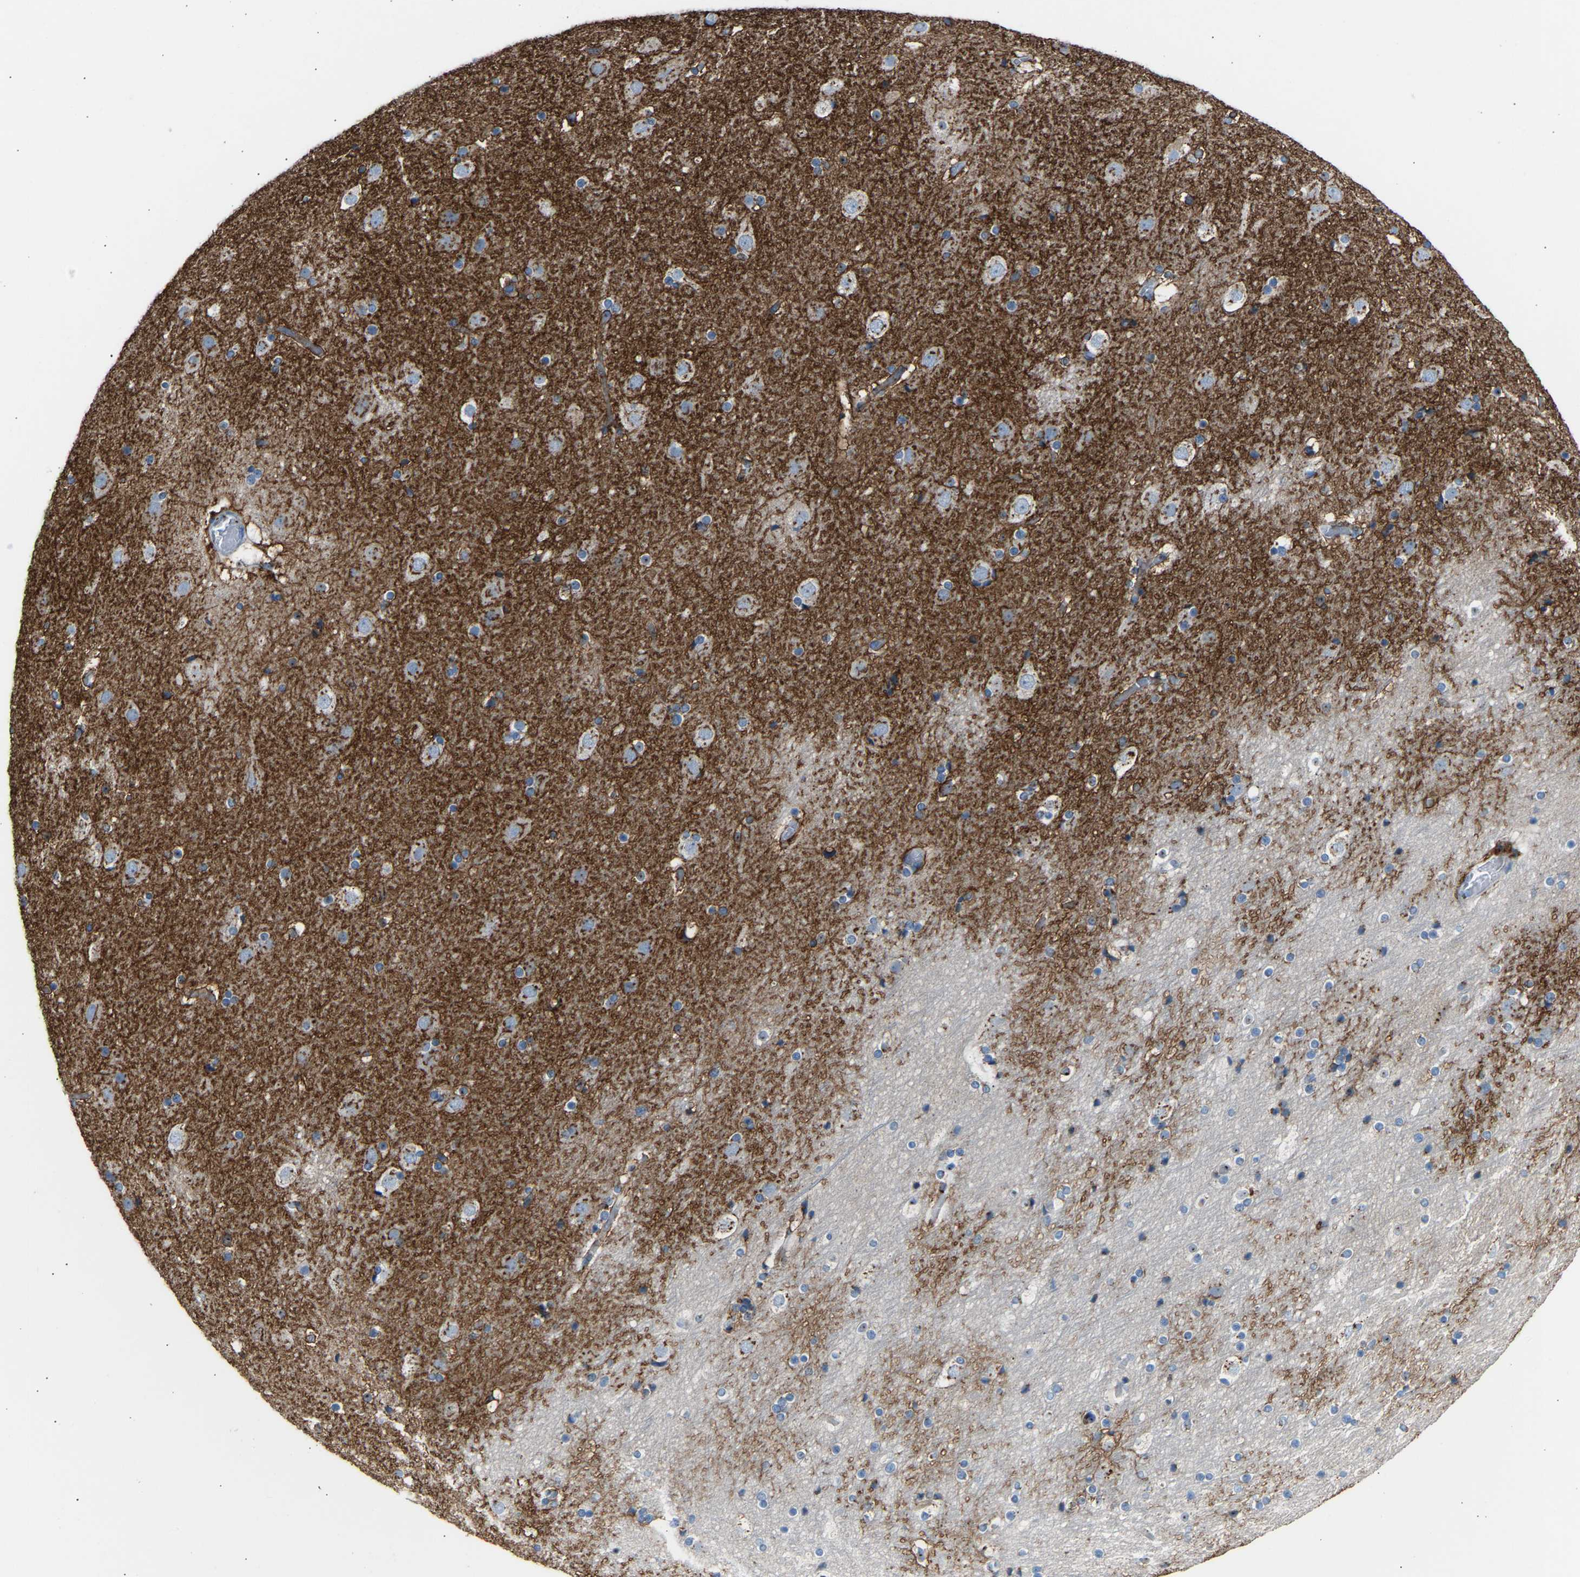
{"staining": {"intensity": "moderate", "quantity": ">75%", "location": "cytoplasmic/membranous"}, "tissue": "cerebral cortex", "cell_type": "Endothelial cells", "image_type": "normal", "snomed": [{"axis": "morphology", "description": "Normal tissue, NOS"}, {"axis": "topography", "description": "Cerebral cortex"}], "caption": "Protein expression analysis of benign human cerebral cortex reveals moderate cytoplasmic/membranous expression in approximately >75% of endothelial cells.", "gene": "CYREN", "patient": {"sex": "male", "age": 57}}